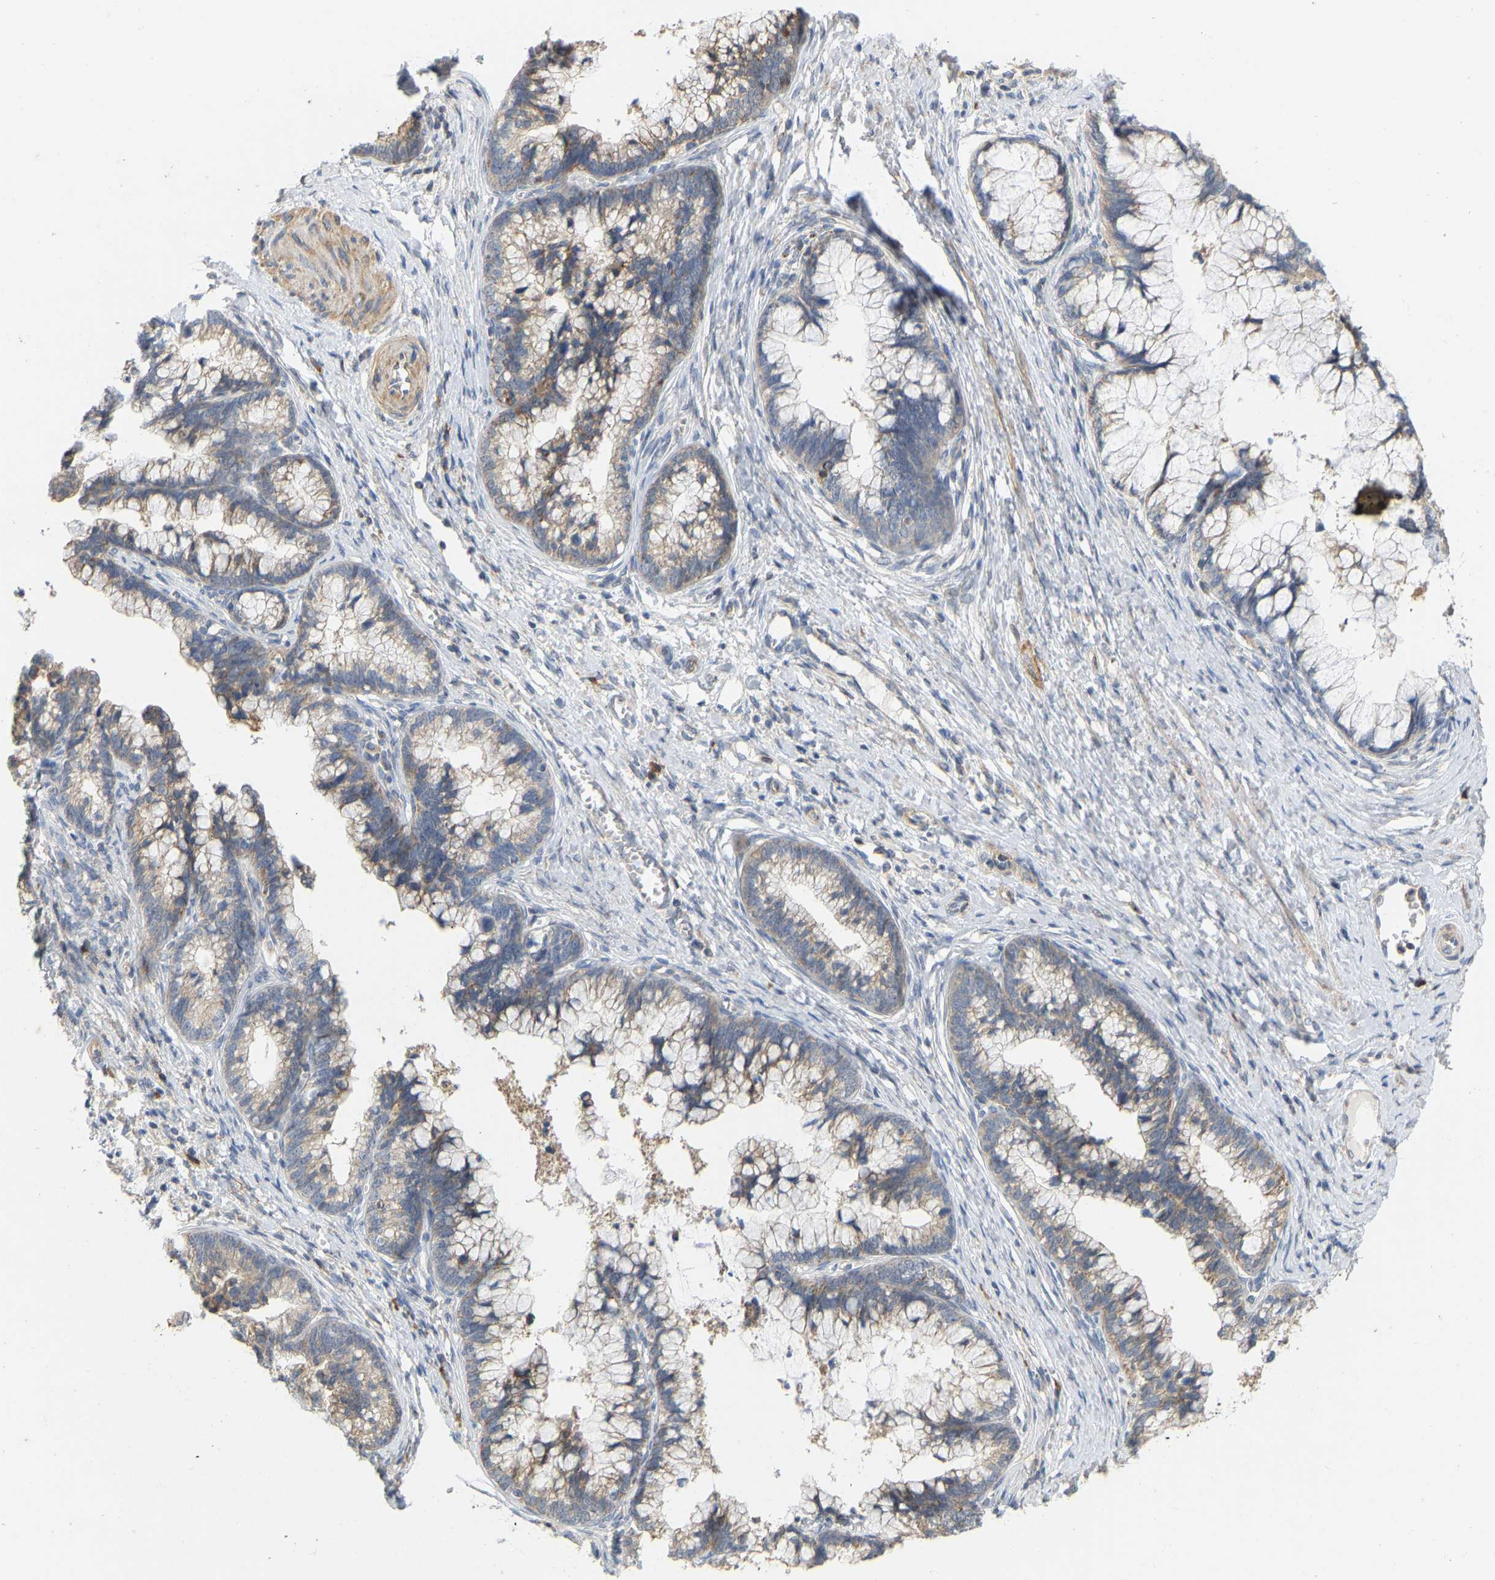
{"staining": {"intensity": "weak", "quantity": "<25%", "location": "cytoplasmic/membranous"}, "tissue": "cervical cancer", "cell_type": "Tumor cells", "image_type": "cancer", "snomed": [{"axis": "morphology", "description": "Adenocarcinoma, NOS"}, {"axis": "topography", "description": "Cervix"}], "caption": "Immunohistochemical staining of cervical cancer demonstrates no significant expression in tumor cells.", "gene": "HACD2", "patient": {"sex": "female", "age": 44}}